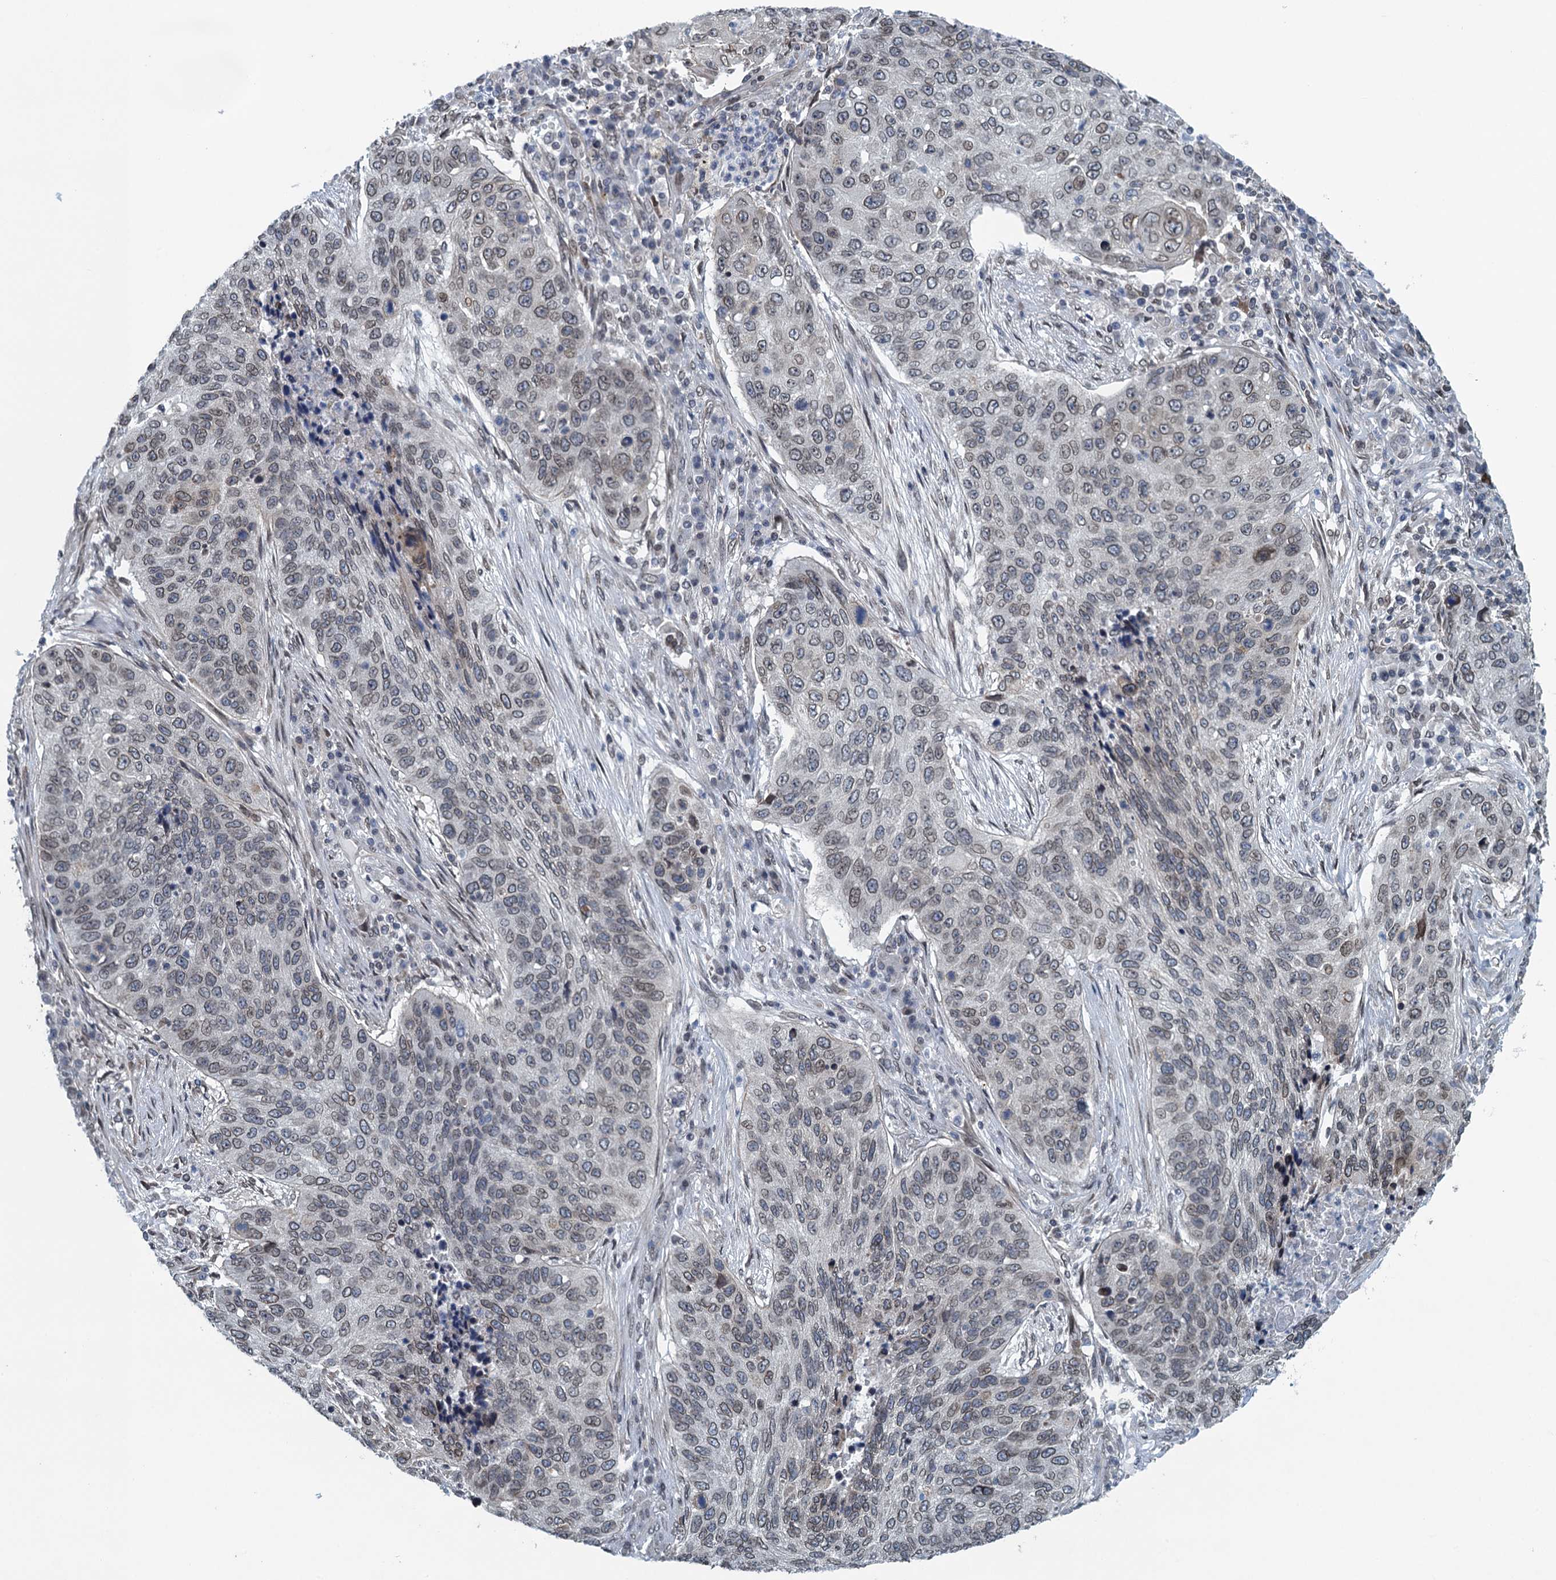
{"staining": {"intensity": "weak", "quantity": ">75%", "location": "cytoplasmic/membranous,nuclear"}, "tissue": "lung cancer", "cell_type": "Tumor cells", "image_type": "cancer", "snomed": [{"axis": "morphology", "description": "Squamous cell carcinoma, NOS"}, {"axis": "topography", "description": "Lung"}], "caption": "Immunohistochemistry of human squamous cell carcinoma (lung) exhibits low levels of weak cytoplasmic/membranous and nuclear staining in approximately >75% of tumor cells.", "gene": "CCDC34", "patient": {"sex": "female", "age": 63}}